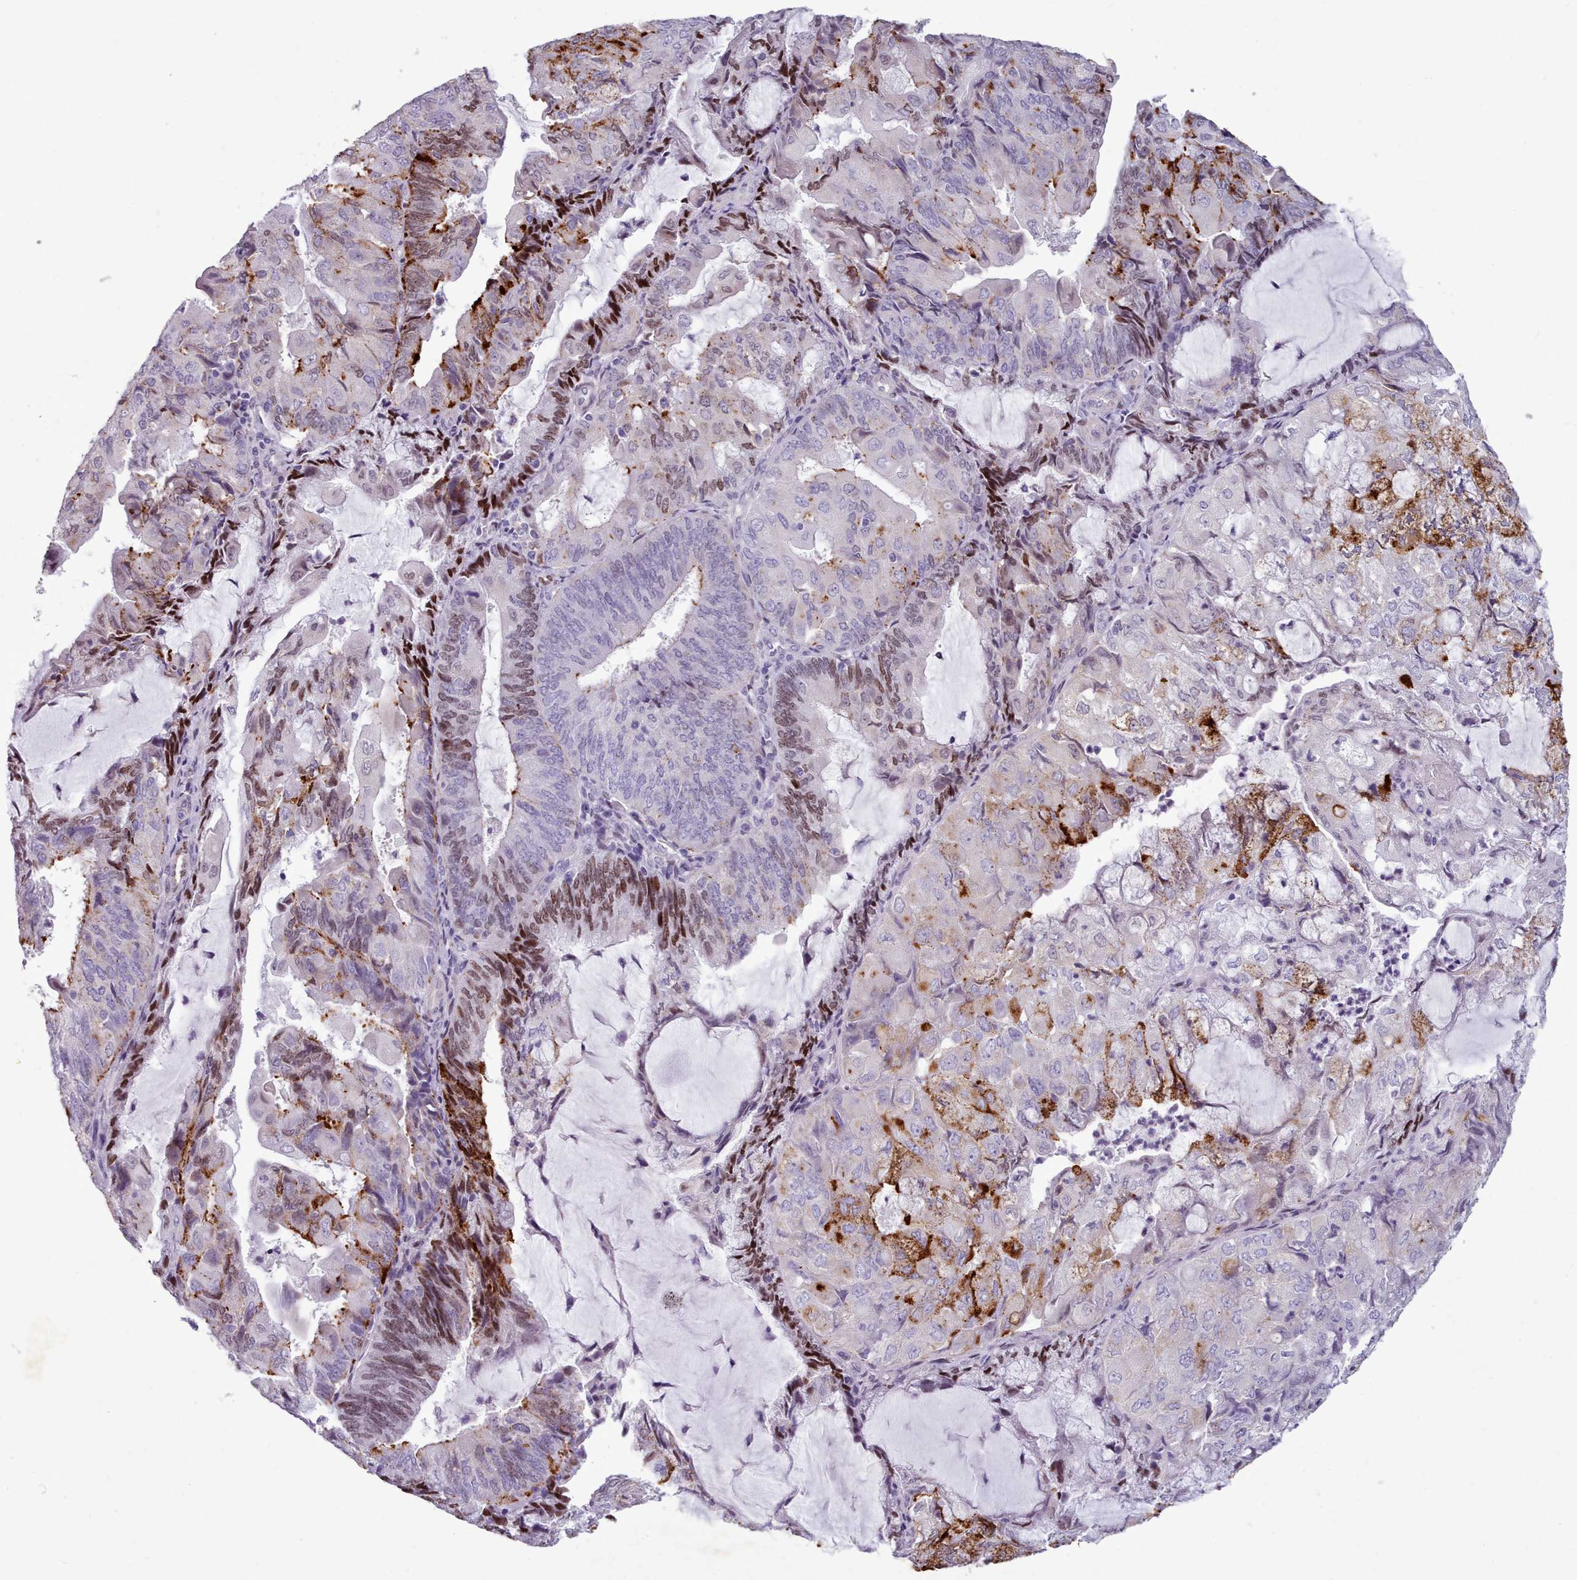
{"staining": {"intensity": "moderate", "quantity": "25%-75%", "location": "nuclear"}, "tissue": "endometrial cancer", "cell_type": "Tumor cells", "image_type": "cancer", "snomed": [{"axis": "morphology", "description": "Adenocarcinoma, NOS"}, {"axis": "topography", "description": "Endometrium"}], "caption": "Immunohistochemical staining of human endometrial cancer demonstrates medium levels of moderate nuclear protein positivity in about 25%-75% of tumor cells.", "gene": "KCNT2", "patient": {"sex": "female", "age": 81}}